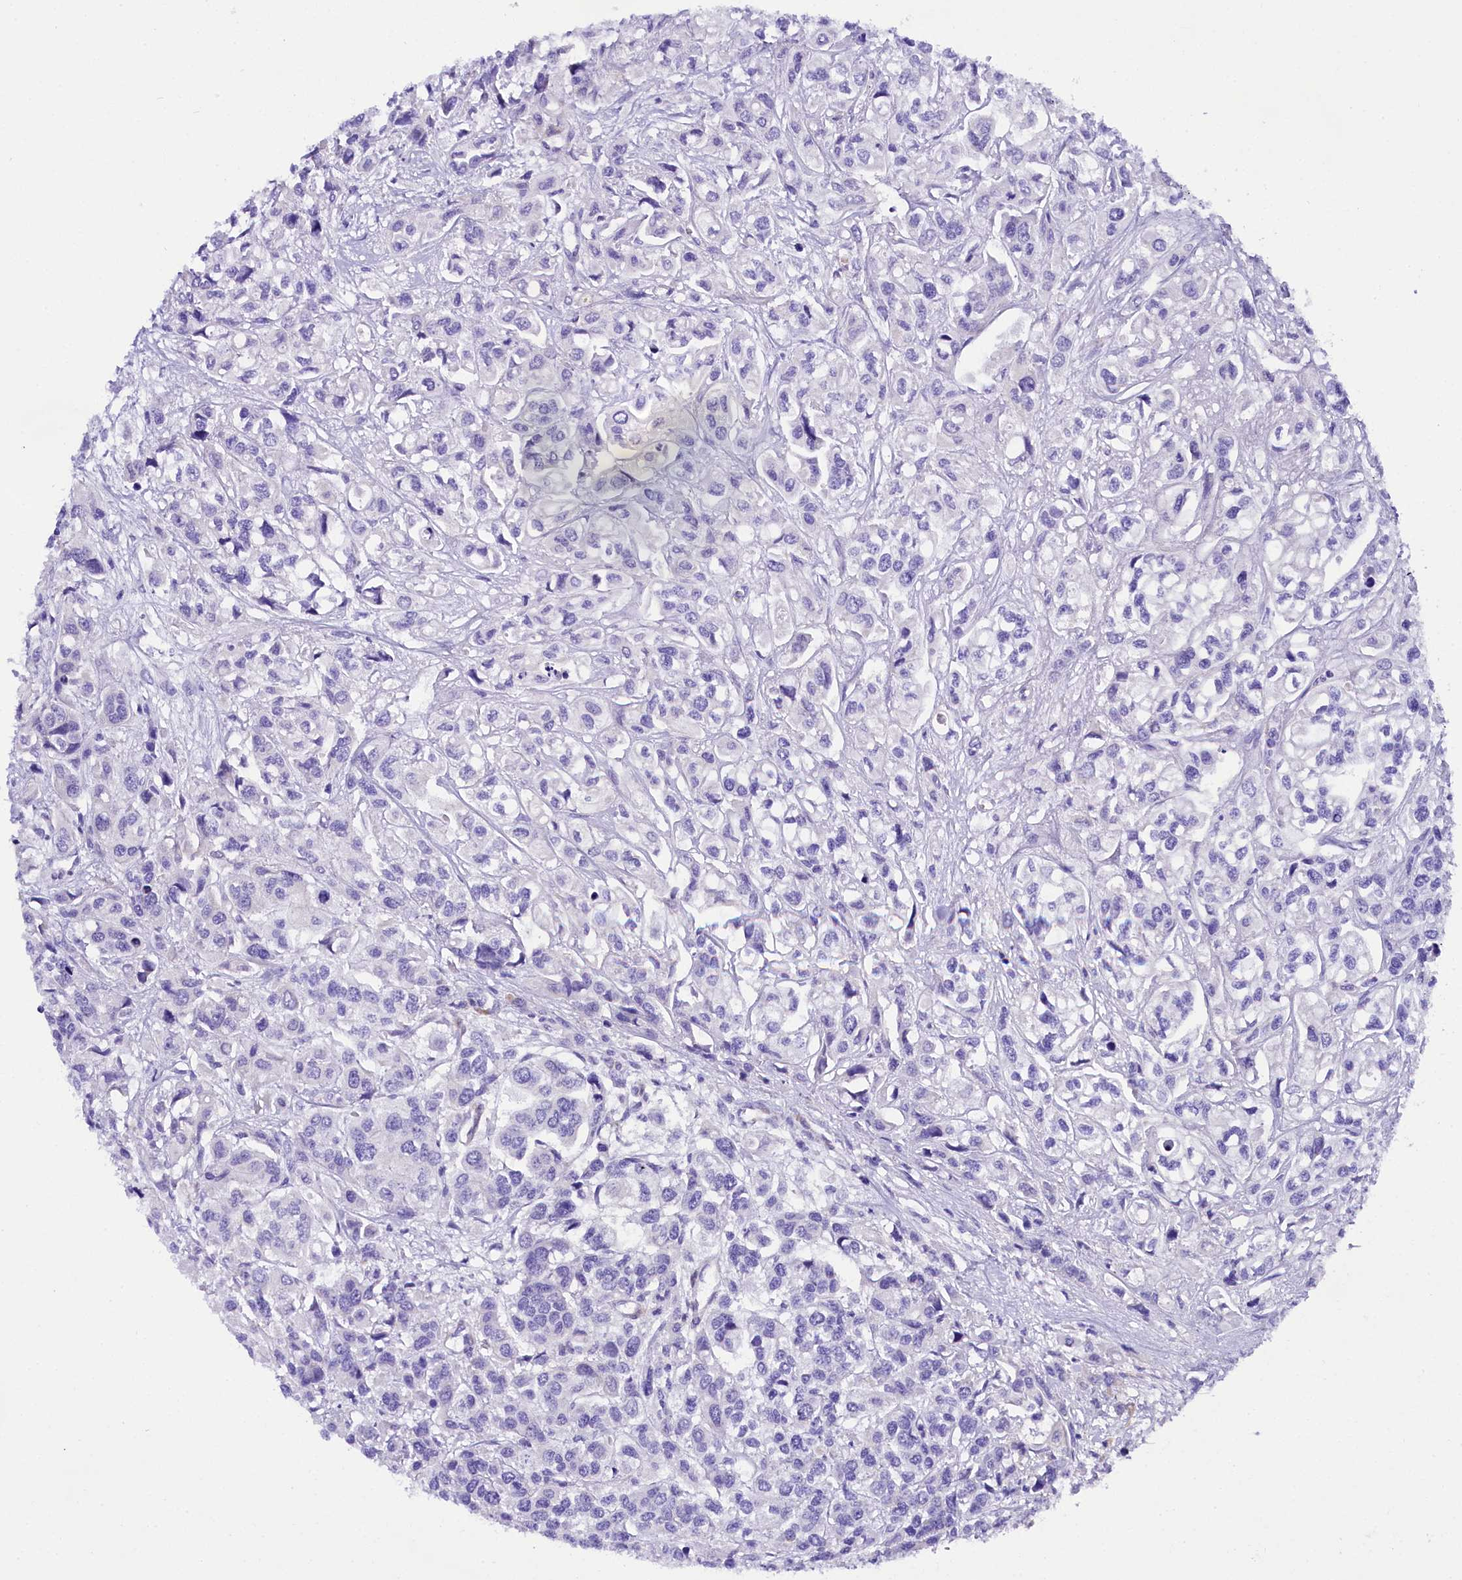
{"staining": {"intensity": "negative", "quantity": "none", "location": "none"}, "tissue": "urothelial cancer", "cell_type": "Tumor cells", "image_type": "cancer", "snomed": [{"axis": "morphology", "description": "Urothelial carcinoma, High grade"}, {"axis": "topography", "description": "Urinary bladder"}], "caption": "DAB (3,3'-diaminobenzidine) immunohistochemical staining of human urothelial cancer shows no significant expression in tumor cells.", "gene": "SOD3", "patient": {"sex": "male", "age": 67}}